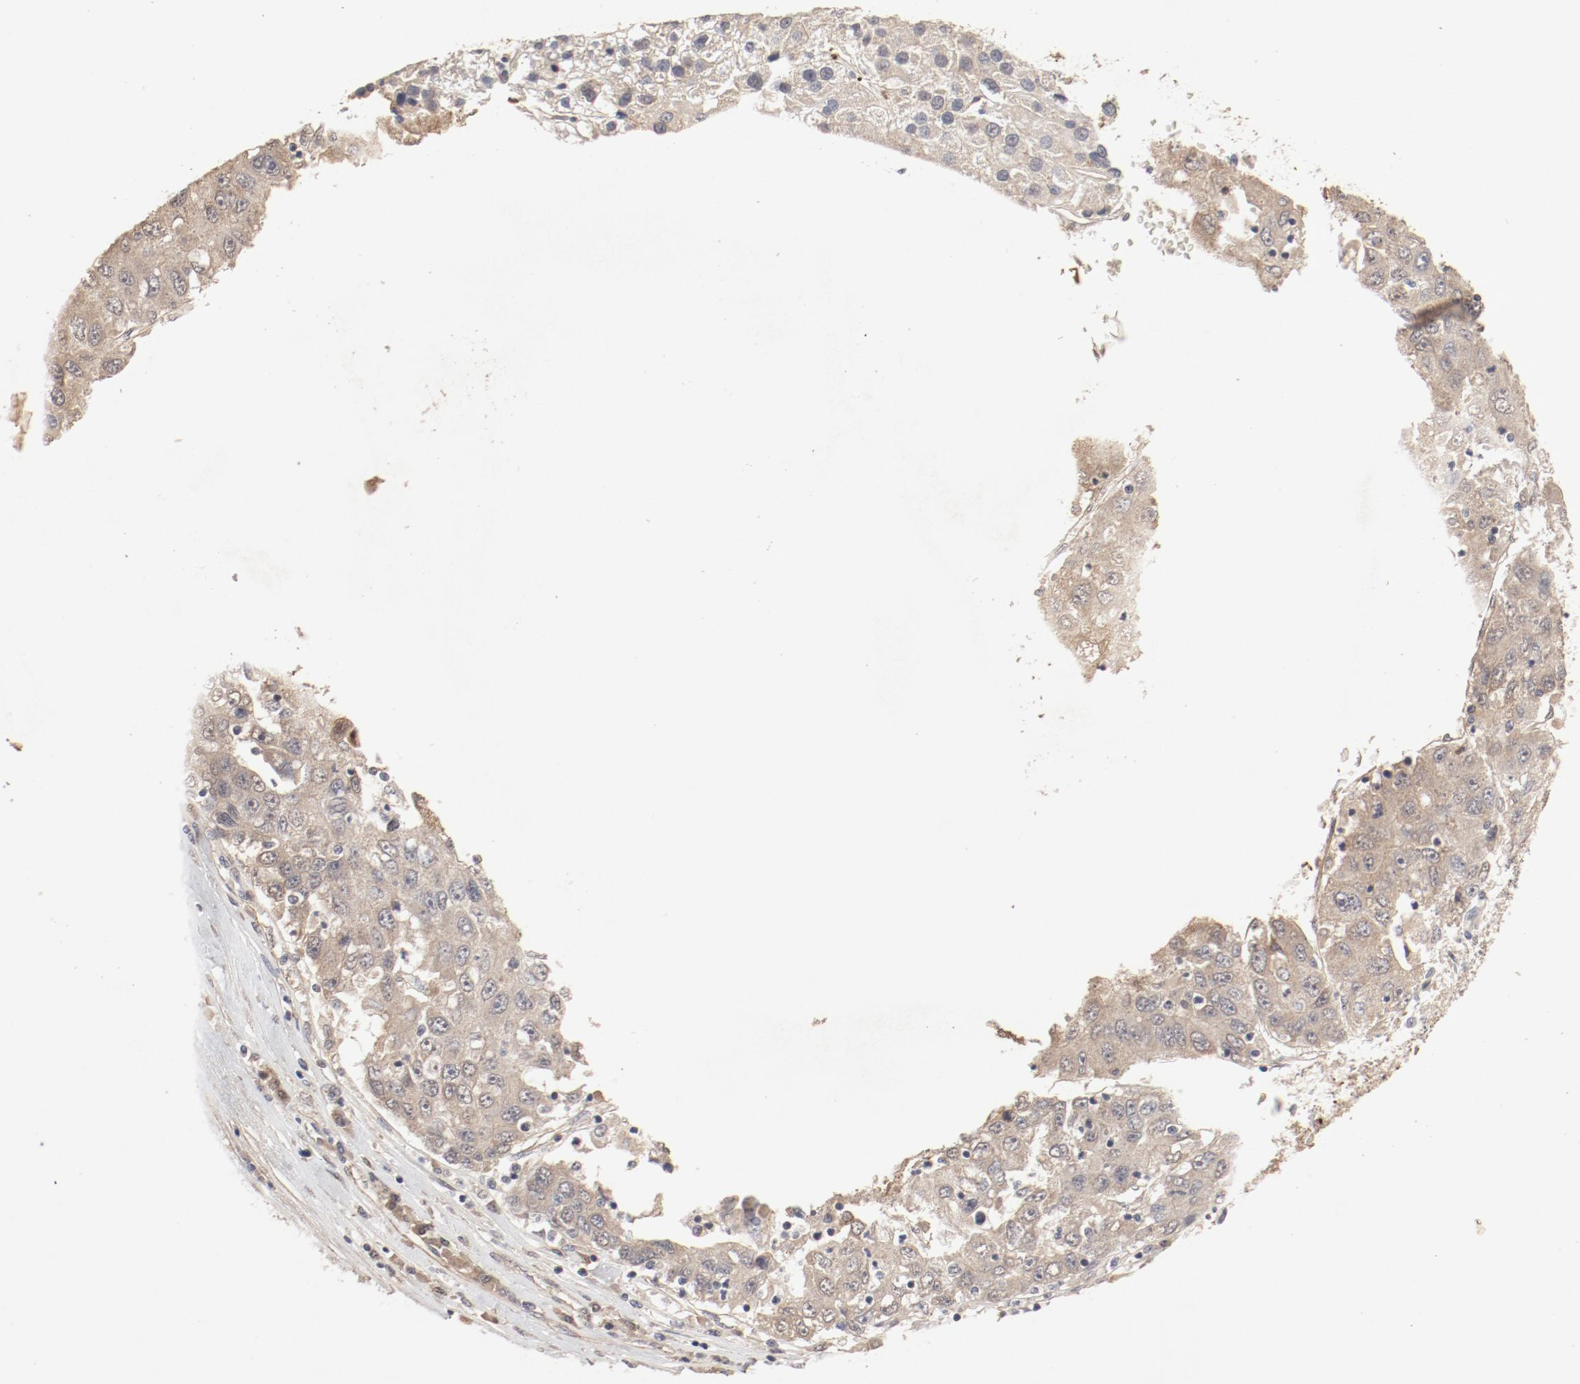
{"staining": {"intensity": "moderate", "quantity": ">75%", "location": "cytoplasmic/membranous"}, "tissue": "liver cancer", "cell_type": "Tumor cells", "image_type": "cancer", "snomed": [{"axis": "morphology", "description": "Carcinoma, Hepatocellular, NOS"}, {"axis": "topography", "description": "Liver"}], "caption": "High-magnification brightfield microscopy of liver hepatocellular carcinoma stained with DAB (brown) and counterstained with hematoxylin (blue). tumor cells exhibit moderate cytoplasmic/membranous positivity is appreciated in about>75% of cells.", "gene": "IL3RA", "patient": {"sex": "male", "age": 49}}